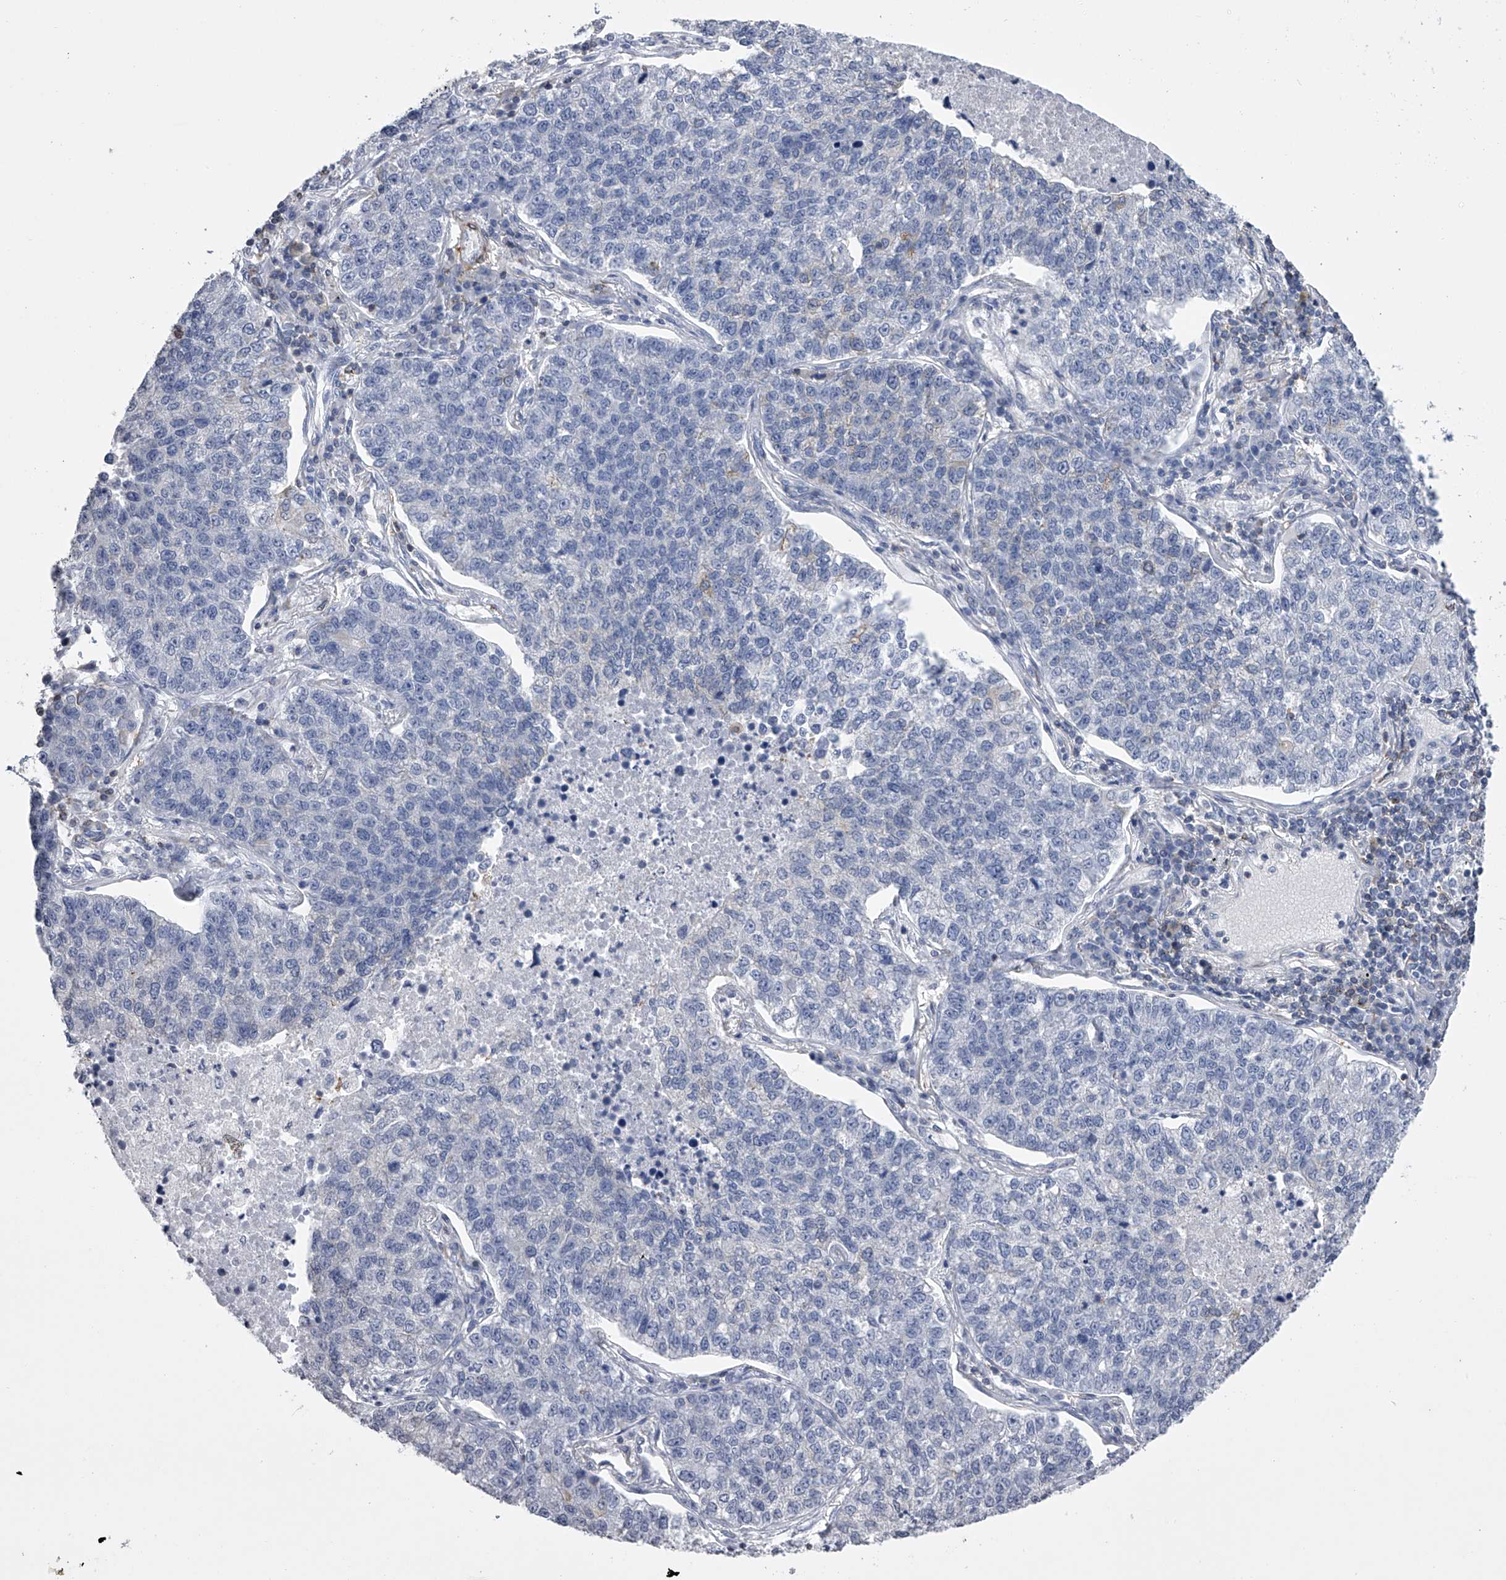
{"staining": {"intensity": "negative", "quantity": "none", "location": "none"}, "tissue": "lung cancer", "cell_type": "Tumor cells", "image_type": "cancer", "snomed": [{"axis": "morphology", "description": "Adenocarcinoma, NOS"}, {"axis": "topography", "description": "Lung"}], "caption": "There is no significant staining in tumor cells of lung cancer.", "gene": "TASP1", "patient": {"sex": "male", "age": 49}}